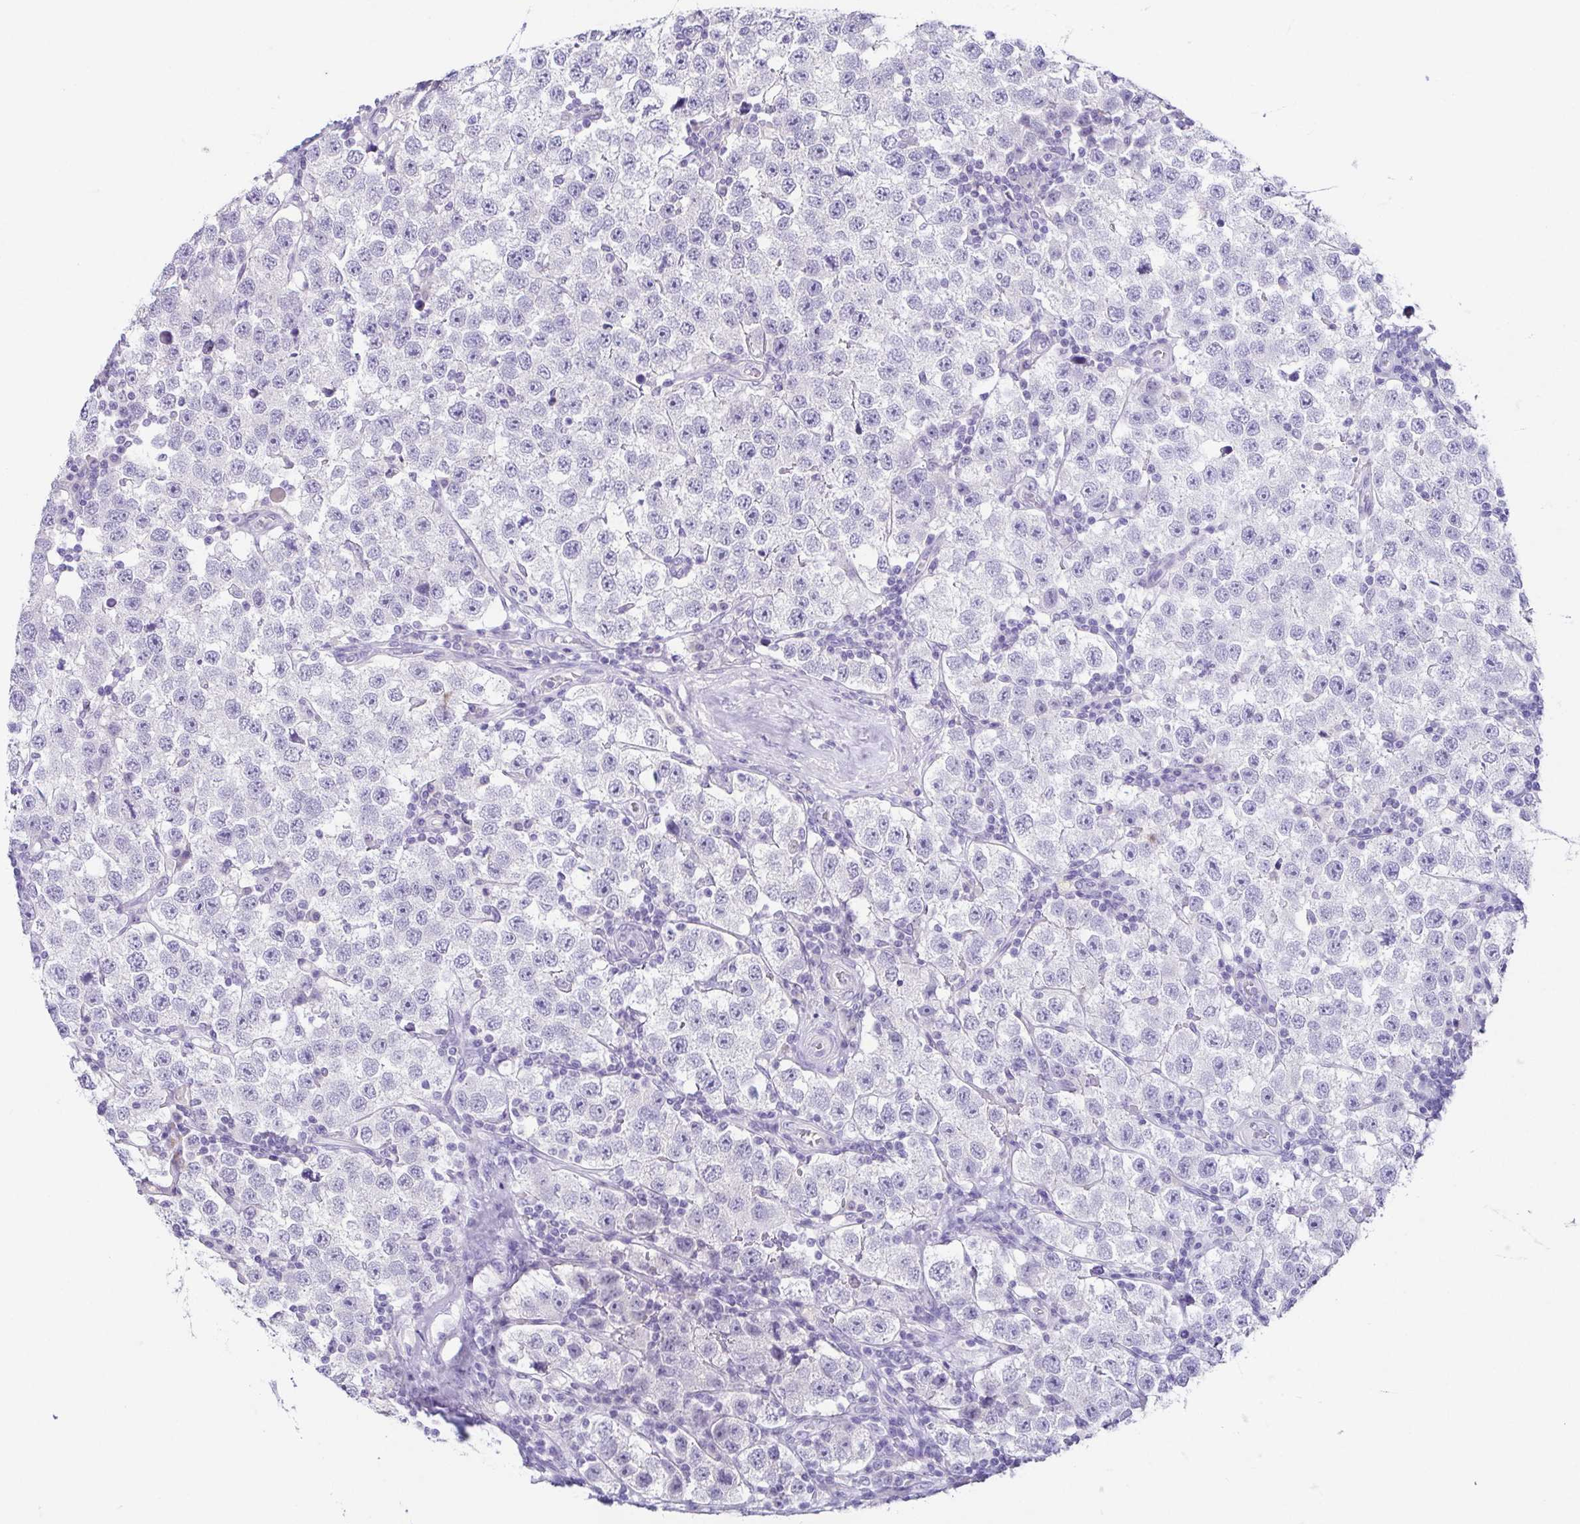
{"staining": {"intensity": "negative", "quantity": "none", "location": "none"}, "tissue": "testis cancer", "cell_type": "Tumor cells", "image_type": "cancer", "snomed": [{"axis": "morphology", "description": "Seminoma, NOS"}, {"axis": "topography", "description": "Testis"}], "caption": "There is no significant positivity in tumor cells of seminoma (testis).", "gene": "TP73", "patient": {"sex": "male", "age": 34}}